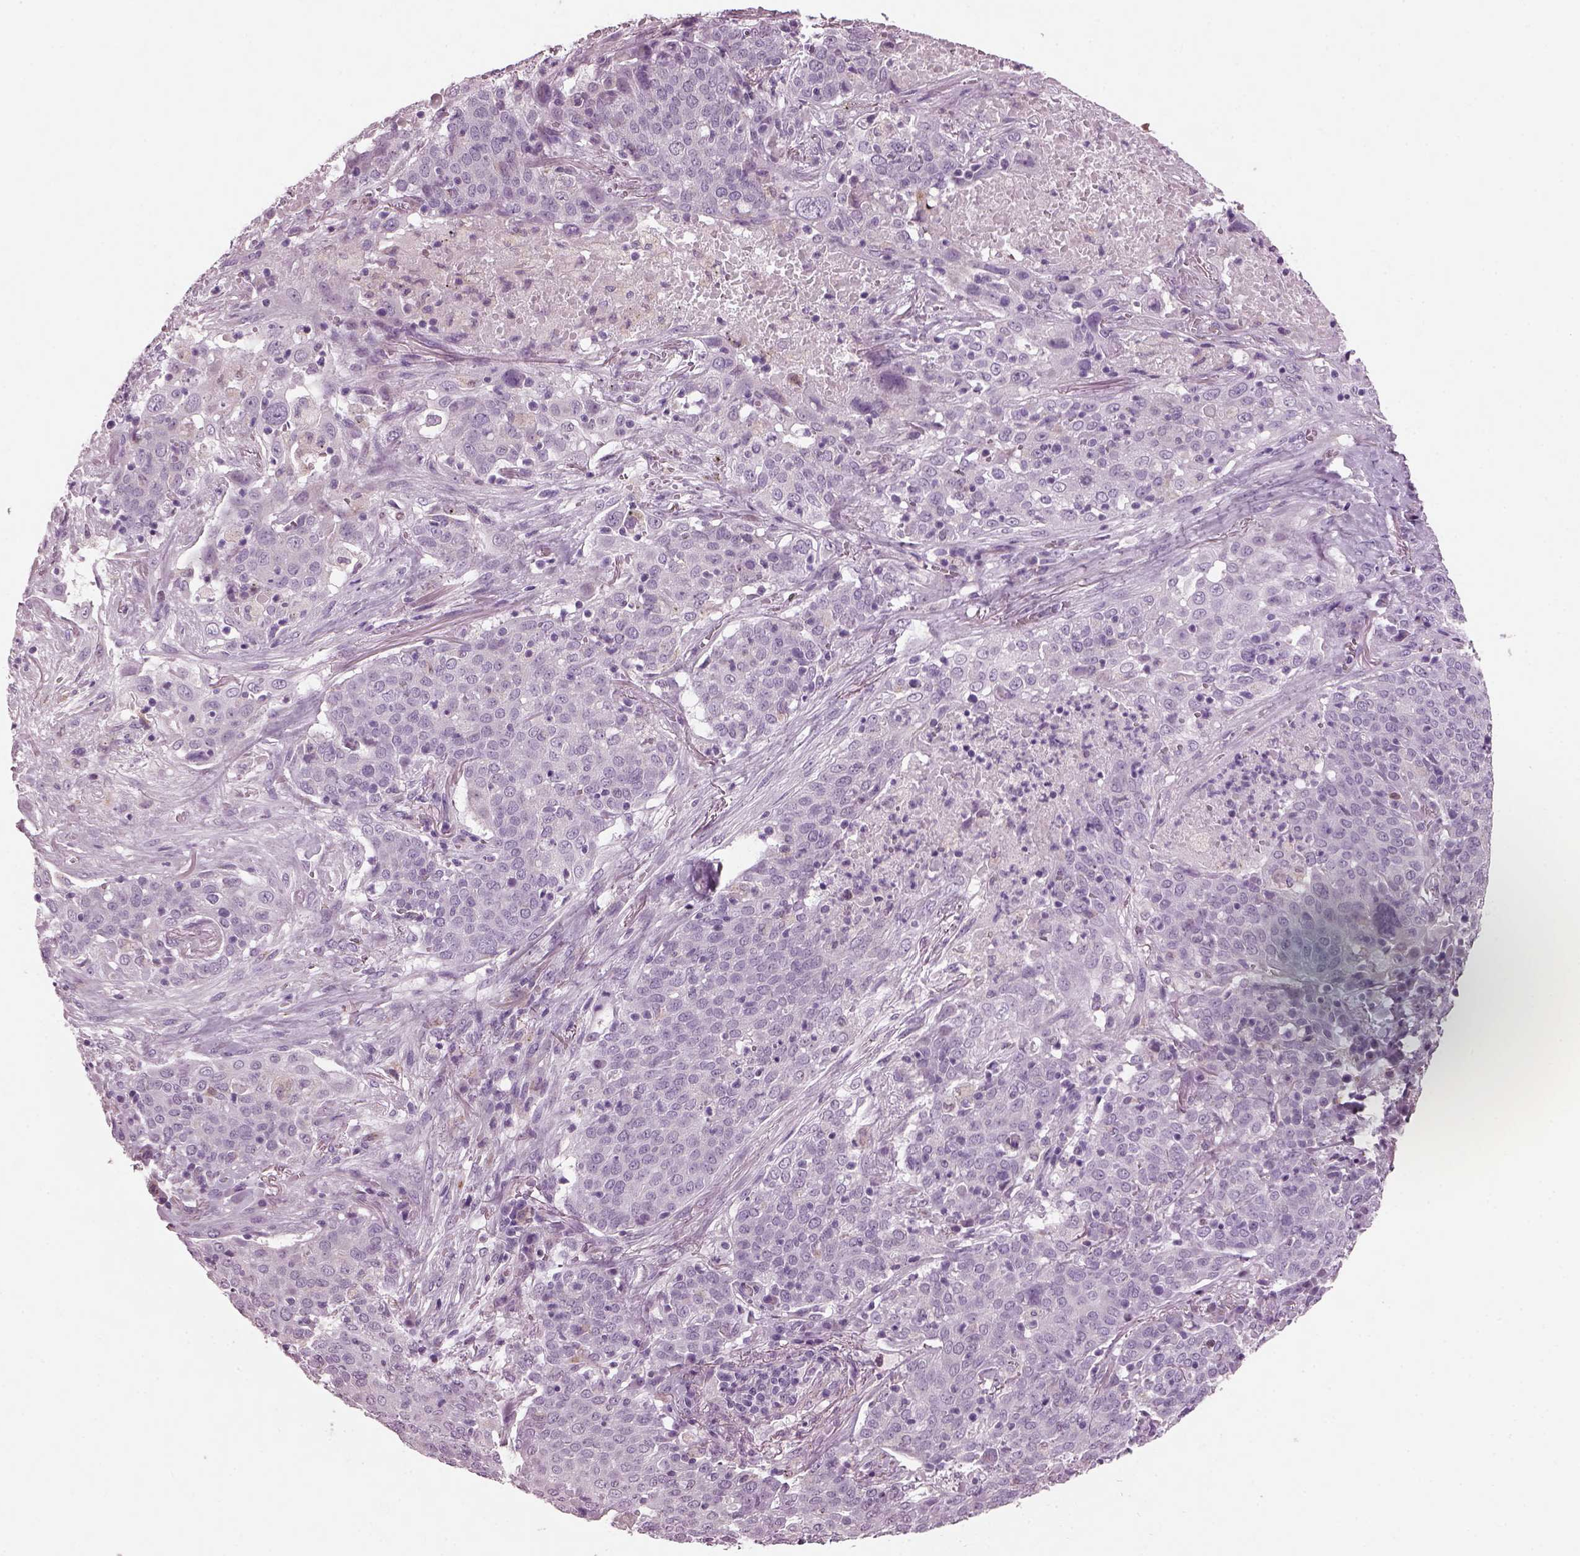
{"staining": {"intensity": "negative", "quantity": "none", "location": "none"}, "tissue": "lung cancer", "cell_type": "Tumor cells", "image_type": "cancer", "snomed": [{"axis": "morphology", "description": "Squamous cell carcinoma, NOS"}, {"axis": "topography", "description": "Lung"}], "caption": "Immunohistochemical staining of lung cancer (squamous cell carcinoma) demonstrates no significant positivity in tumor cells.", "gene": "PRR9", "patient": {"sex": "male", "age": 82}}